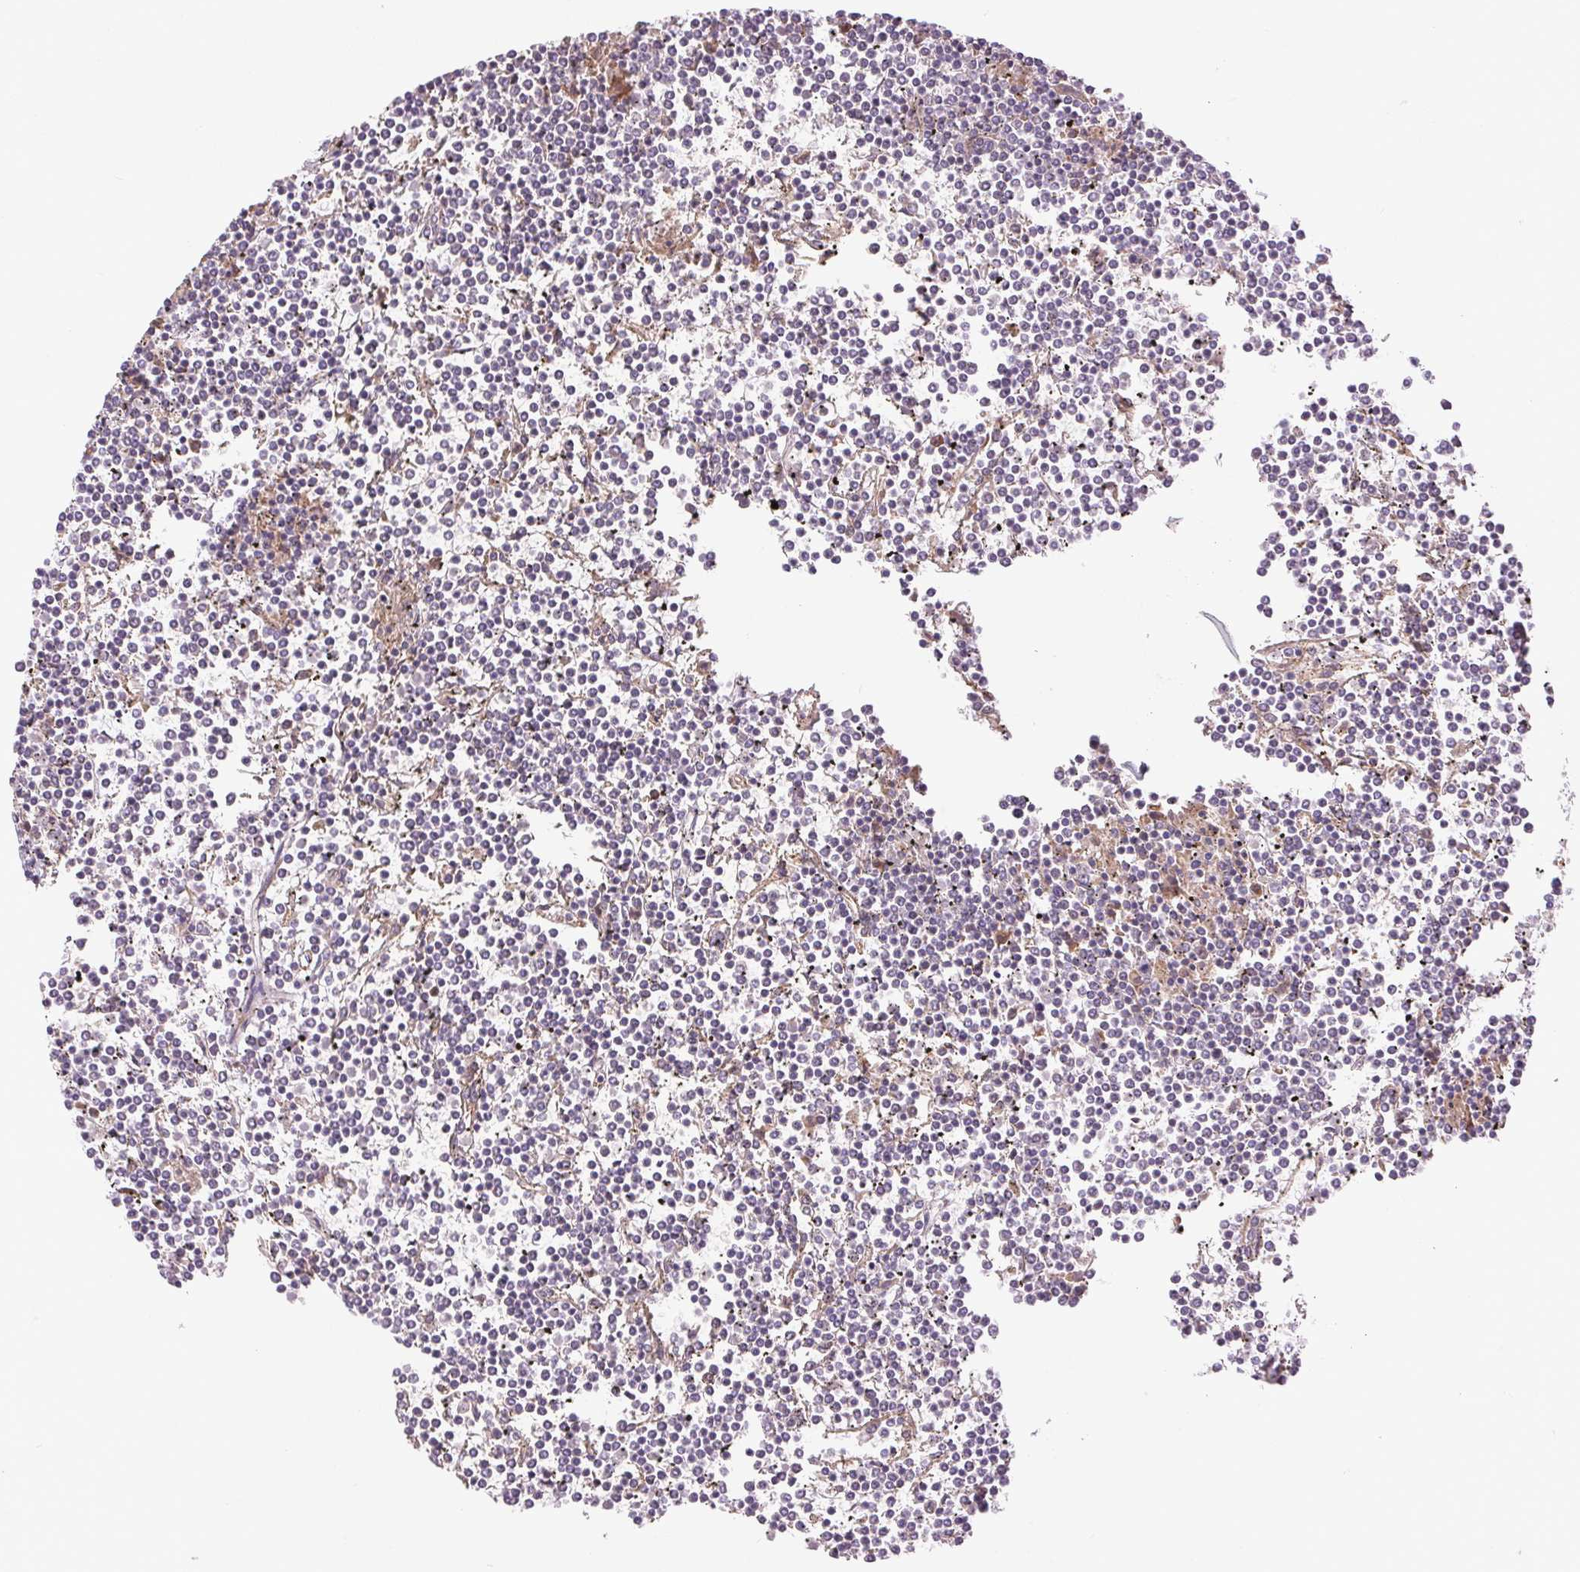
{"staining": {"intensity": "negative", "quantity": "none", "location": "none"}, "tissue": "lymphoma", "cell_type": "Tumor cells", "image_type": "cancer", "snomed": [{"axis": "morphology", "description": "Malignant lymphoma, non-Hodgkin's type, Low grade"}, {"axis": "topography", "description": "Spleen"}], "caption": "This is an immunohistochemistry histopathology image of lymphoma. There is no expression in tumor cells.", "gene": "METTL17", "patient": {"sex": "female", "age": 19}}